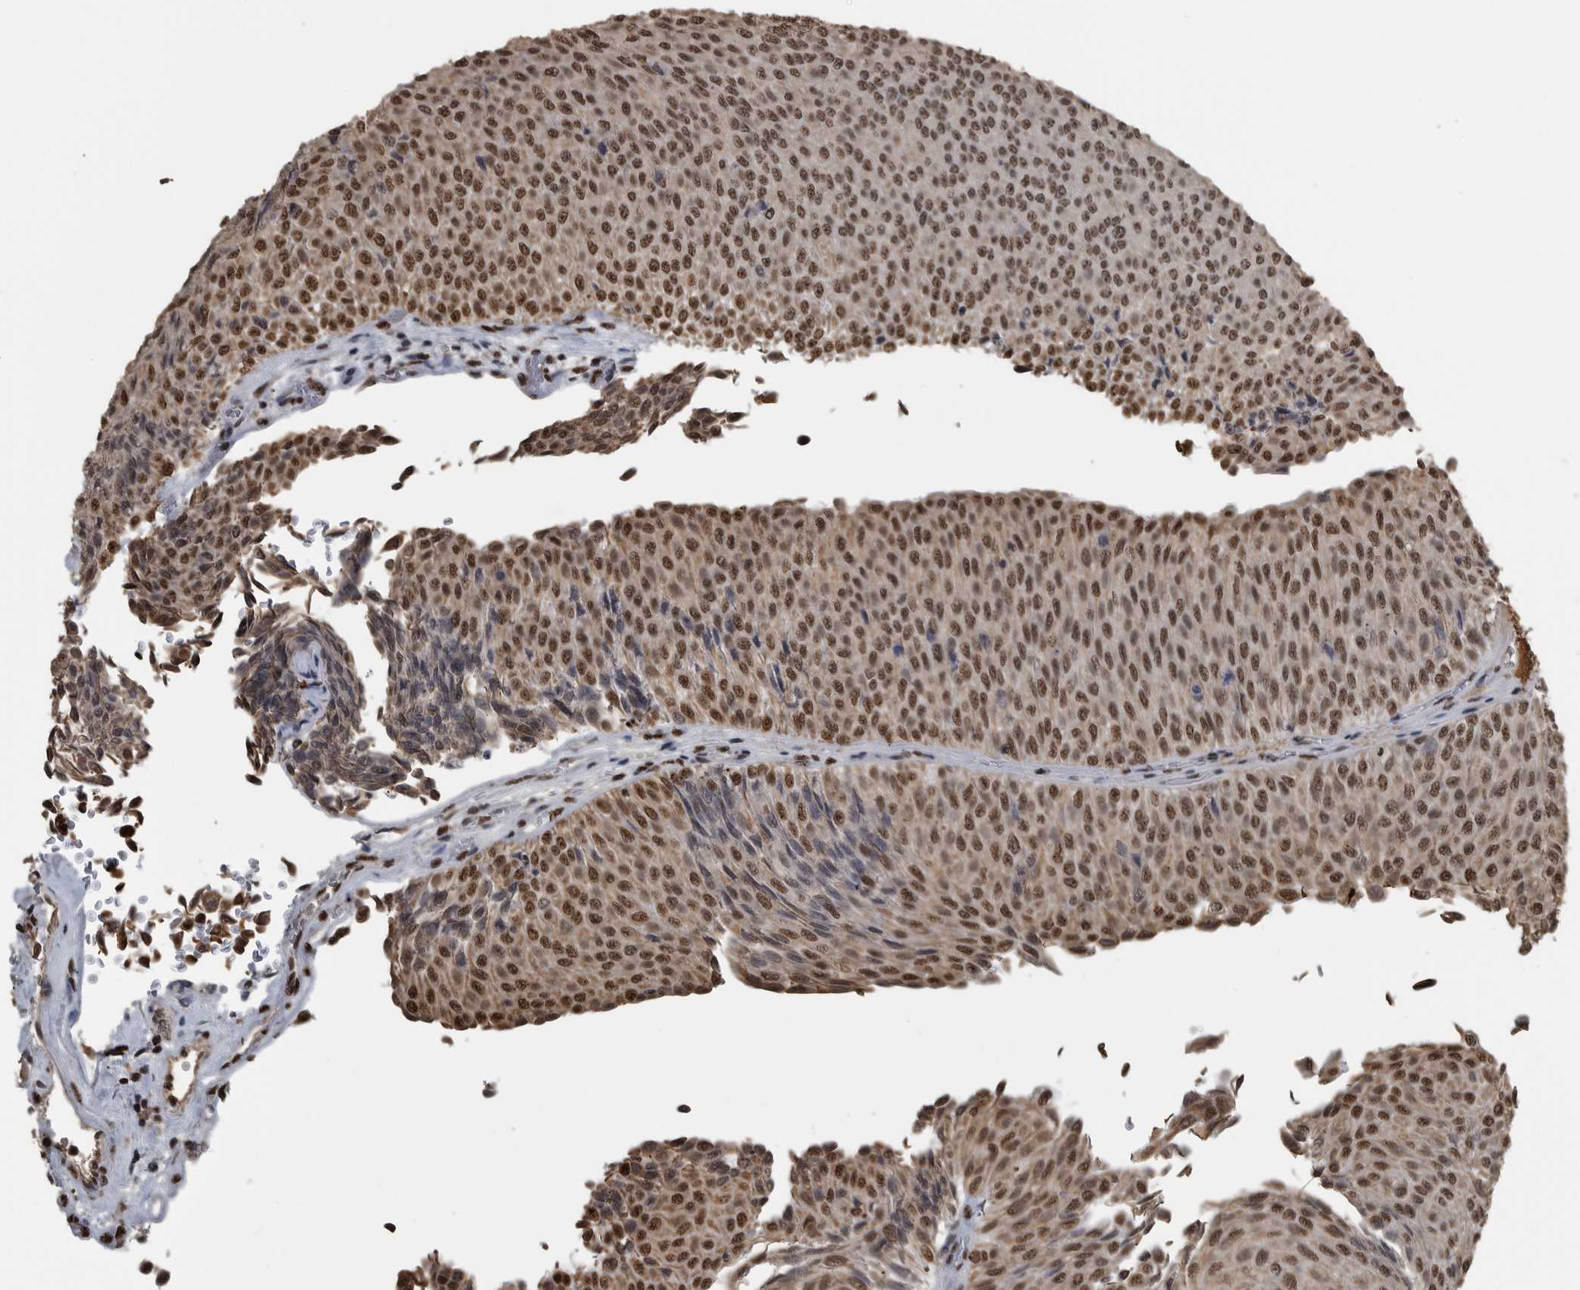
{"staining": {"intensity": "moderate", "quantity": ">75%", "location": "nuclear"}, "tissue": "urothelial cancer", "cell_type": "Tumor cells", "image_type": "cancer", "snomed": [{"axis": "morphology", "description": "Urothelial carcinoma, Low grade"}, {"axis": "topography", "description": "Urinary bladder"}], "caption": "This micrograph shows immunohistochemistry staining of human urothelial cancer, with medium moderate nuclear positivity in approximately >75% of tumor cells.", "gene": "TGS1", "patient": {"sex": "male", "age": 78}}